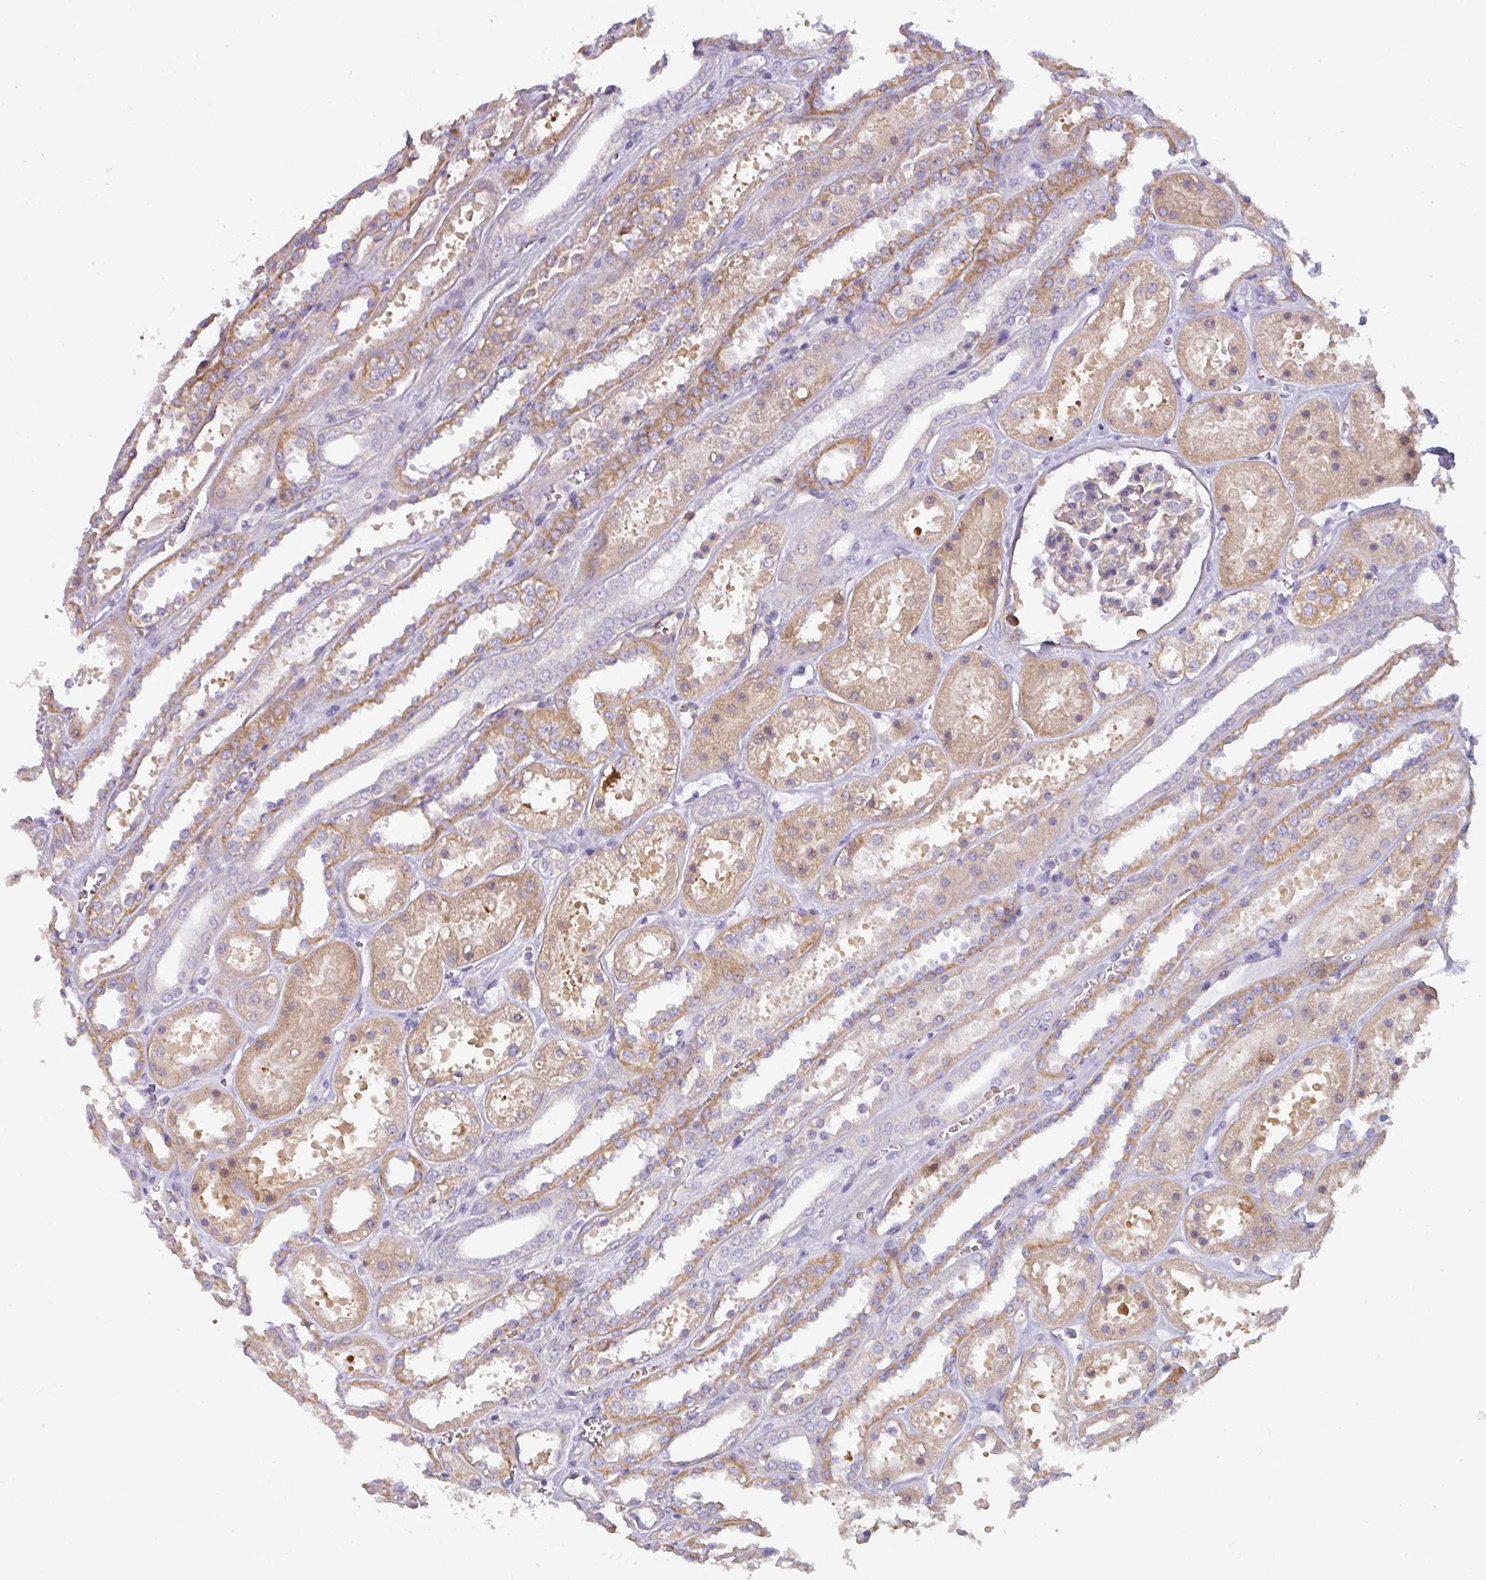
{"staining": {"intensity": "negative", "quantity": "none", "location": "none"}, "tissue": "kidney", "cell_type": "Cells in glomeruli", "image_type": "normal", "snomed": [{"axis": "morphology", "description": "Normal tissue, NOS"}, {"axis": "topography", "description": "Kidney"}], "caption": "IHC photomicrograph of benign kidney: kidney stained with DAB (3,3'-diaminobenzidine) displays no significant protein staining in cells in glomeruli. Brightfield microscopy of immunohistochemistry (IHC) stained with DAB (3,3'-diaminobenzidine) (brown) and hematoxylin (blue), captured at high magnification.", "gene": "BUD23", "patient": {"sex": "female", "age": 41}}